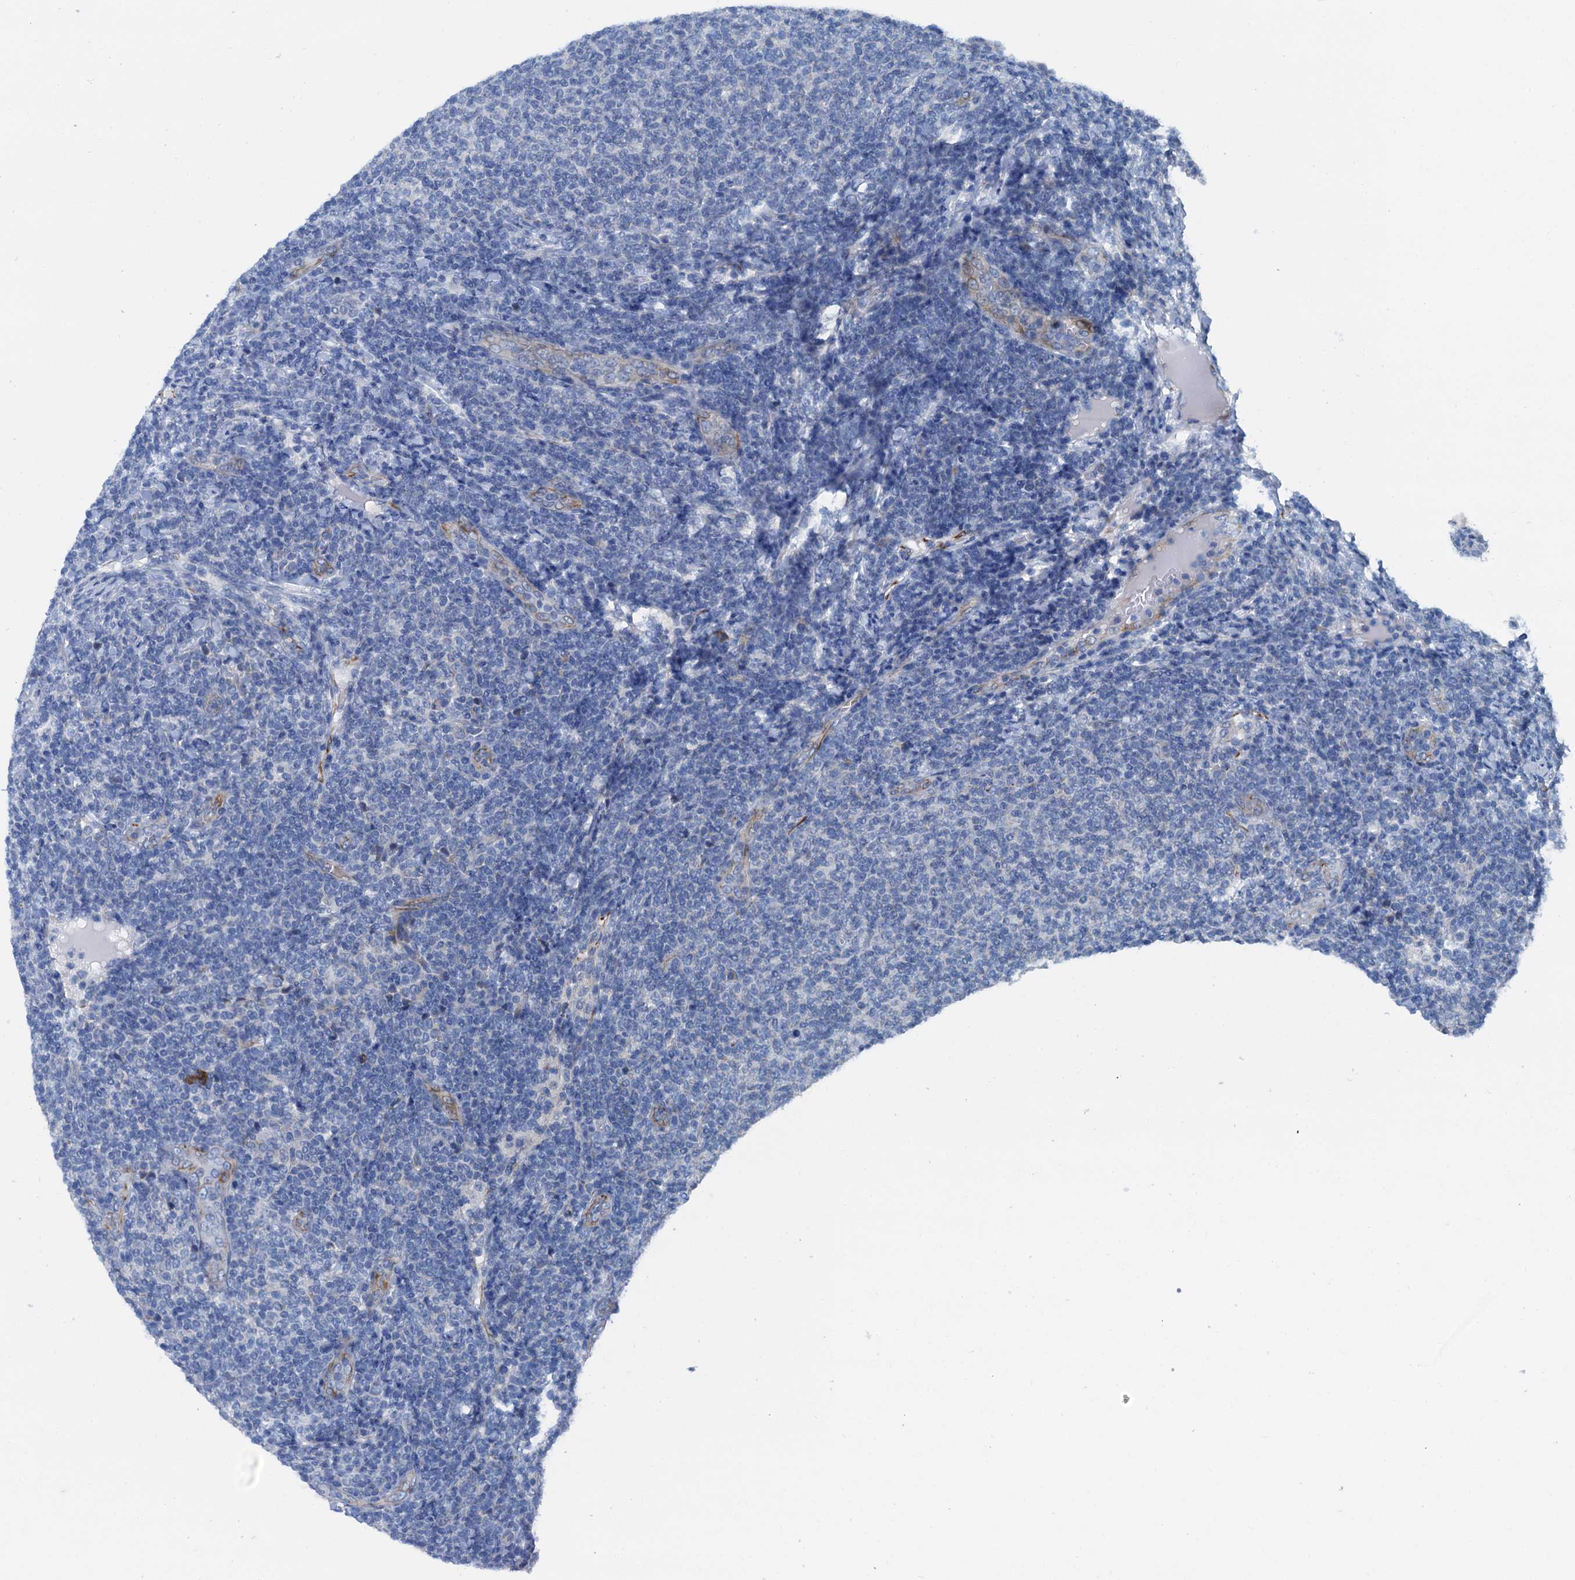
{"staining": {"intensity": "negative", "quantity": "none", "location": "none"}, "tissue": "lymphoma", "cell_type": "Tumor cells", "image_type": "cancer", "snomed": [{"axis": "morphology", "description": "Malignant lymphoma, non-Hodgkin's type, Low grade"}, {"axis": "topography", "description": "Lymph node"}], "caption": "A high-resolution histopathology image shows immunohistochemistry staining of lymphoma, which shows no significant positivity in tumor cells. Nuclei are stained in blue.", "gene": "ELAC1", "patient": {"sex": "male", "age": 66}}